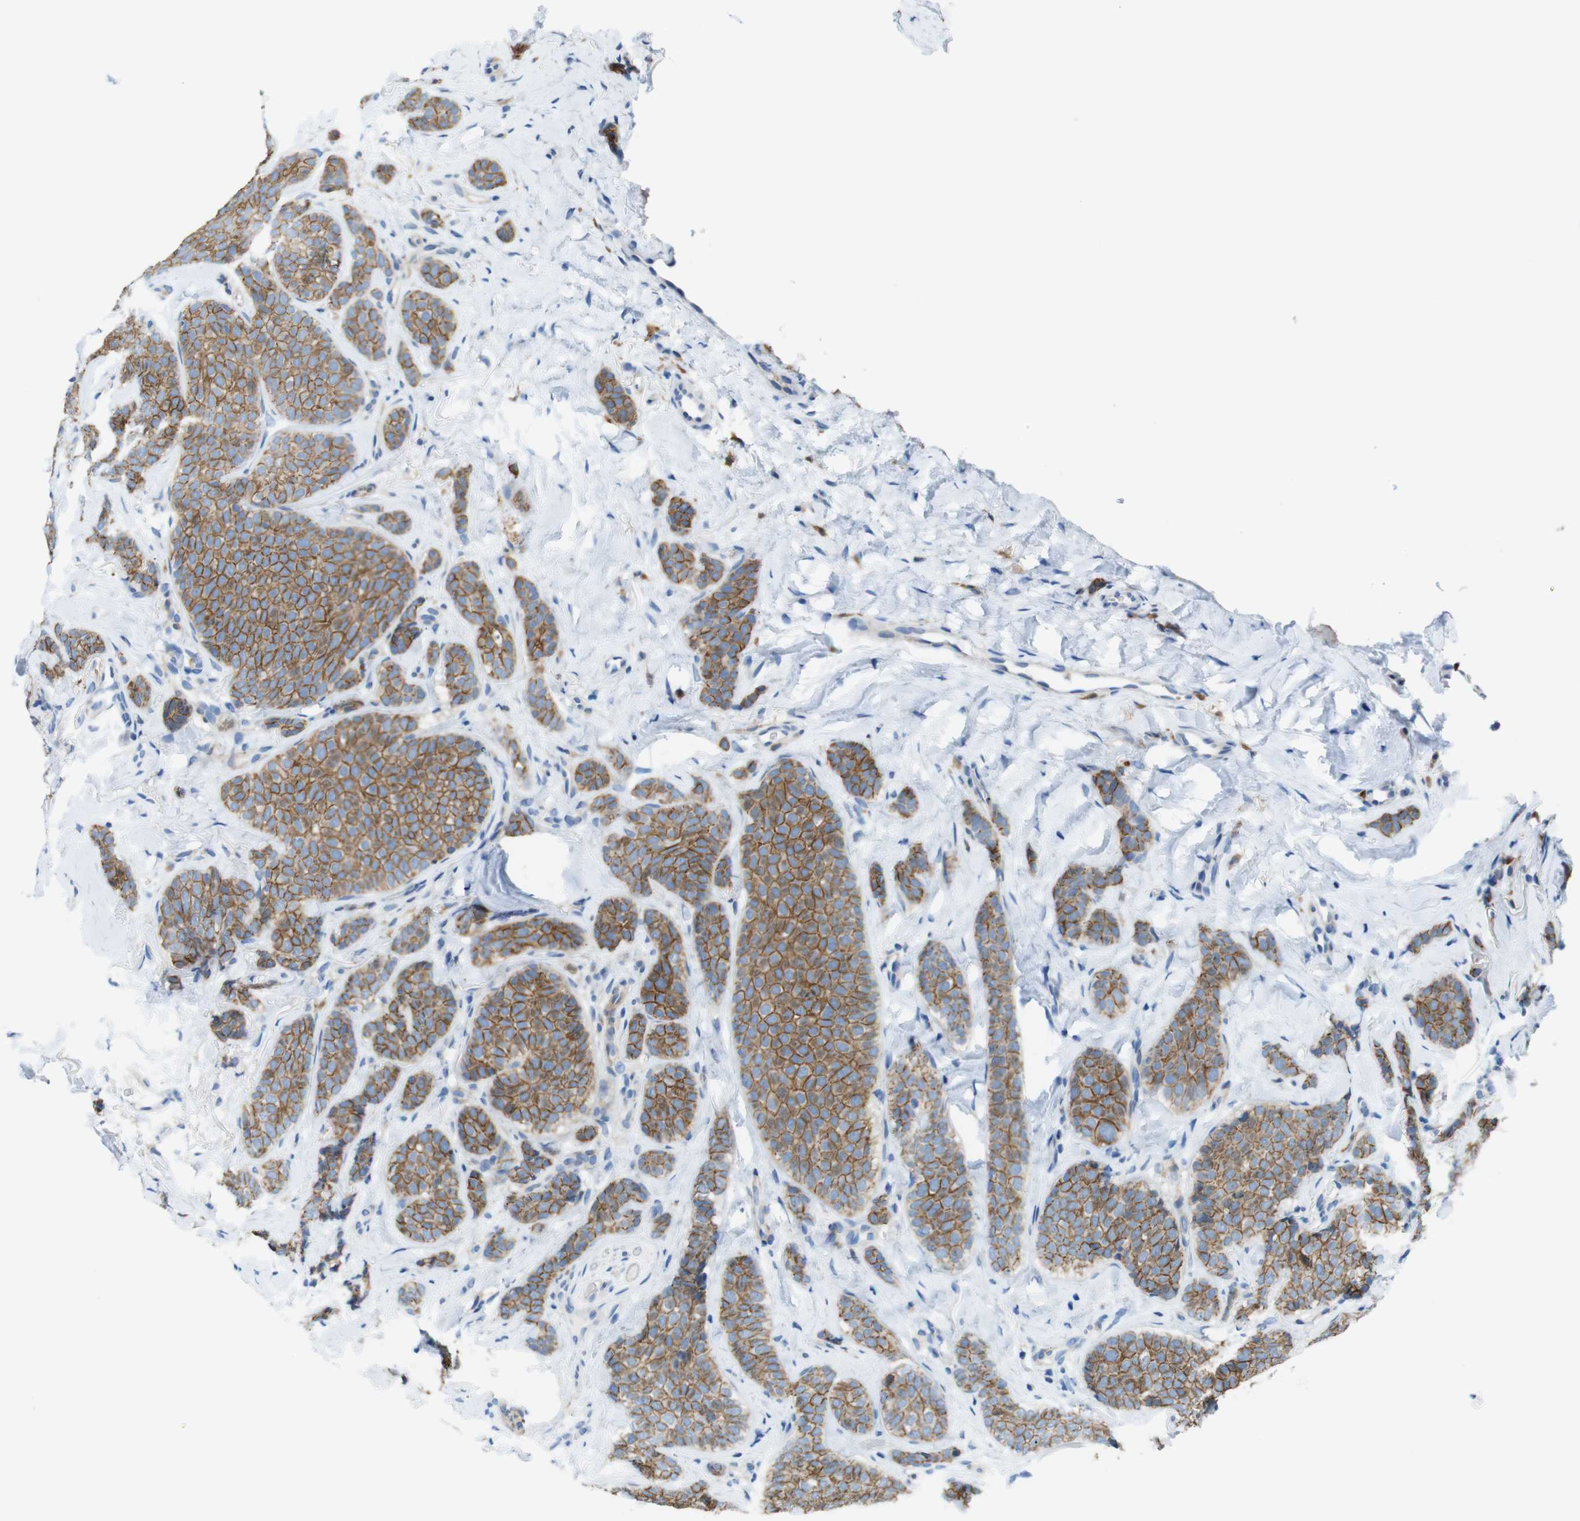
{"staining": {"intensity": "moderate", "quantity": ">75%", "location": "cytoplasmic/membranous"}, "tissue": "breast cancer", "cell_type": "Tumor cells", "image_type": "cancer", "snomed": [{"axis": "morphology", "description": "Lobular carcinoma"}, {"axis": "topography", "description": "Skin"}, {"axis": "topography", "description": "Breast"}], "caption": "This micrograph shows immunohistochemistry (IHC) staining of breast lobular carcinoma, with medium moderate cytoplasmic/membranous staining in approximately >75% of tumor cells.", "gene": "CLMN", "patient": {"sex": "female", "age": 46}}